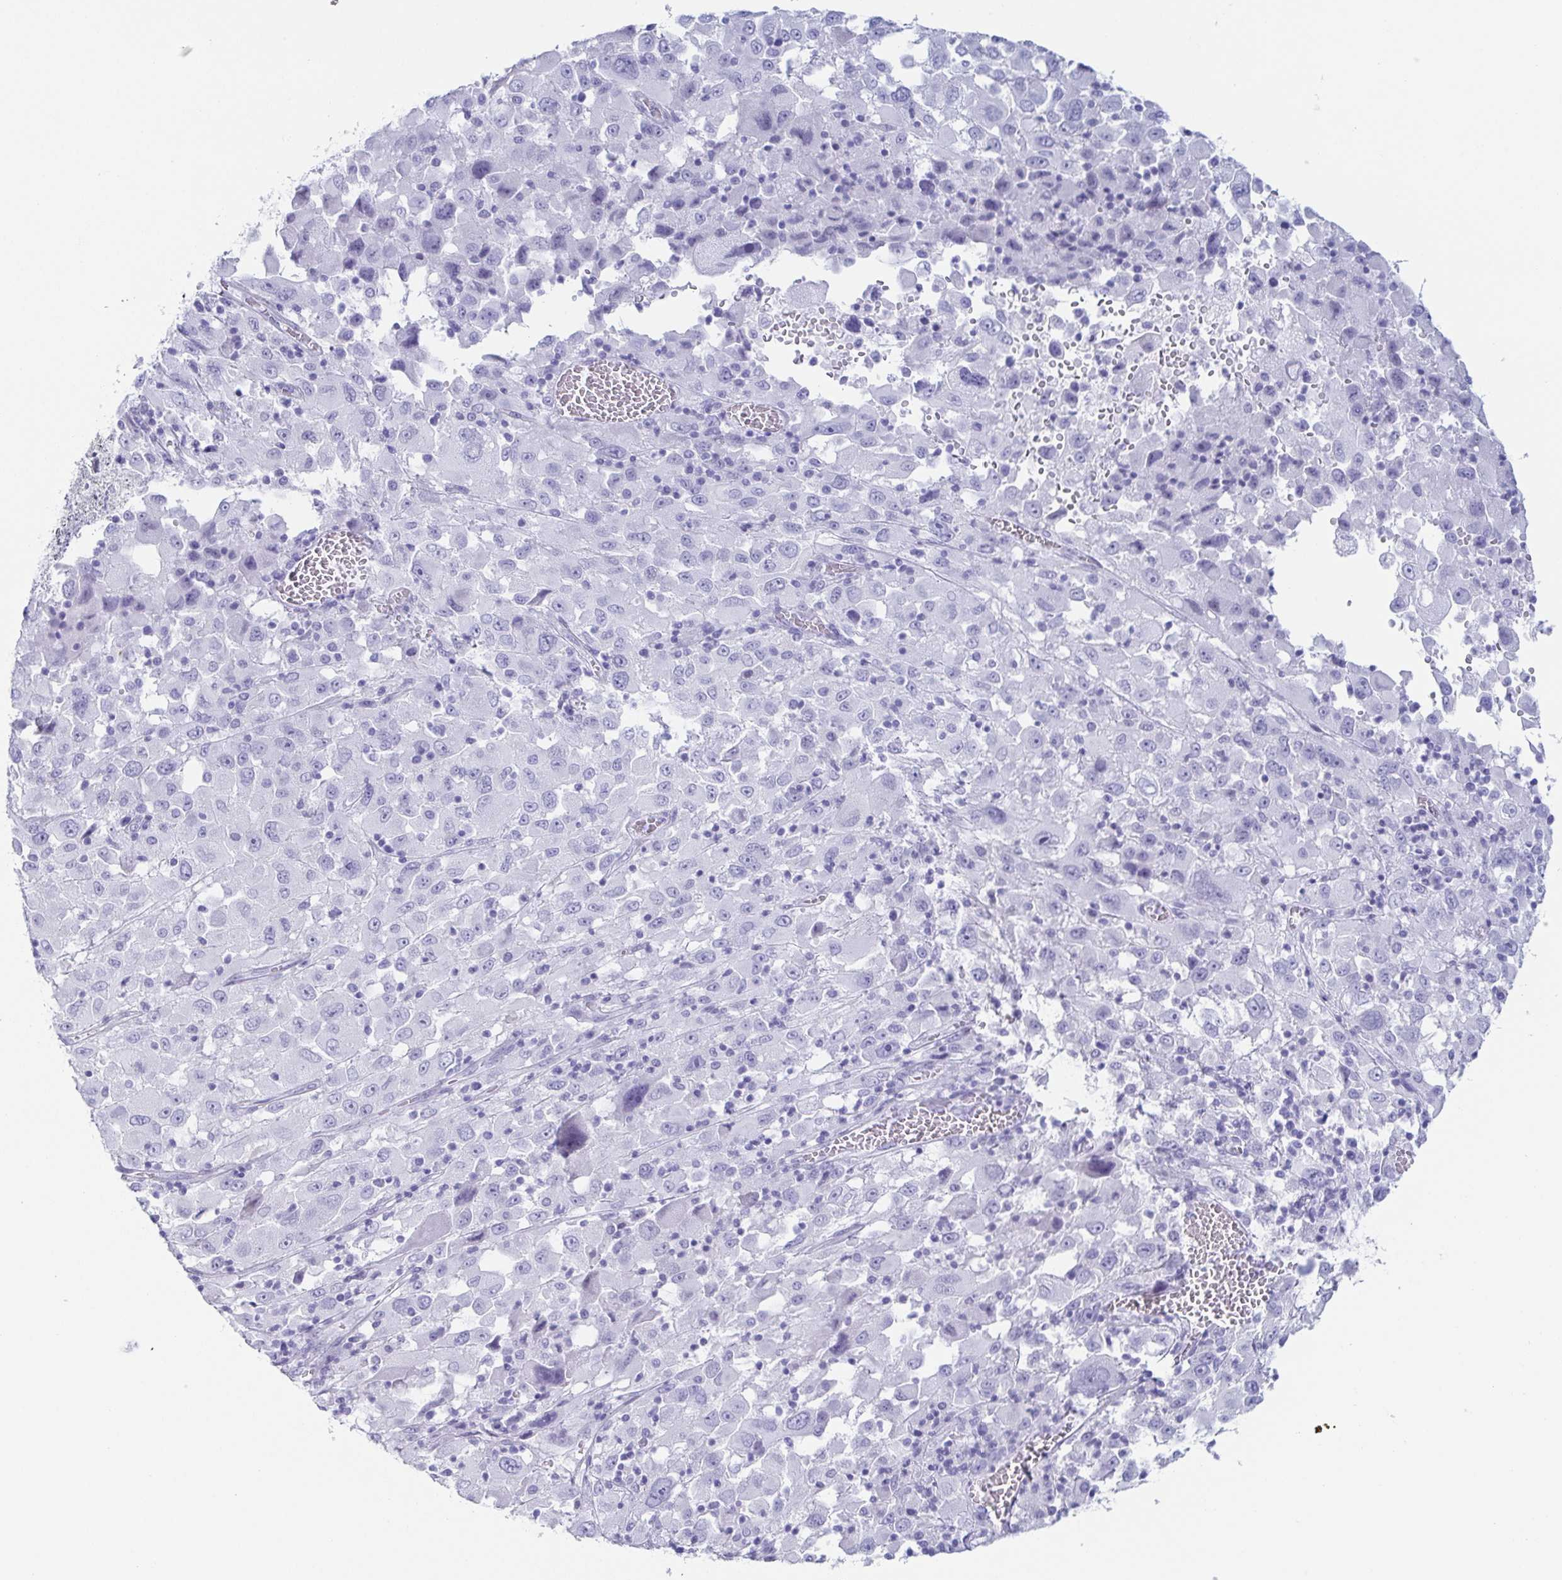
{"staining": {"intensity": "negative", "quantity": "none", "location": "none"}, "tissue": "melanoma", "cell_type": "Tumor cells", "image_type": "cancer", "snomed": [{"axis": "morphology", "description": "Malignant melanoma, Metastatic site"}, {"axis": "topography", "description": "Soft tissue"}], "caption": "IHC histopathology image of neoplastic tissue: human melanoma stained with DAB exhibits no significant protein staining in tumor cells.", "gene": "PRR4", "patient": {"sex": "male", "age": 50}}